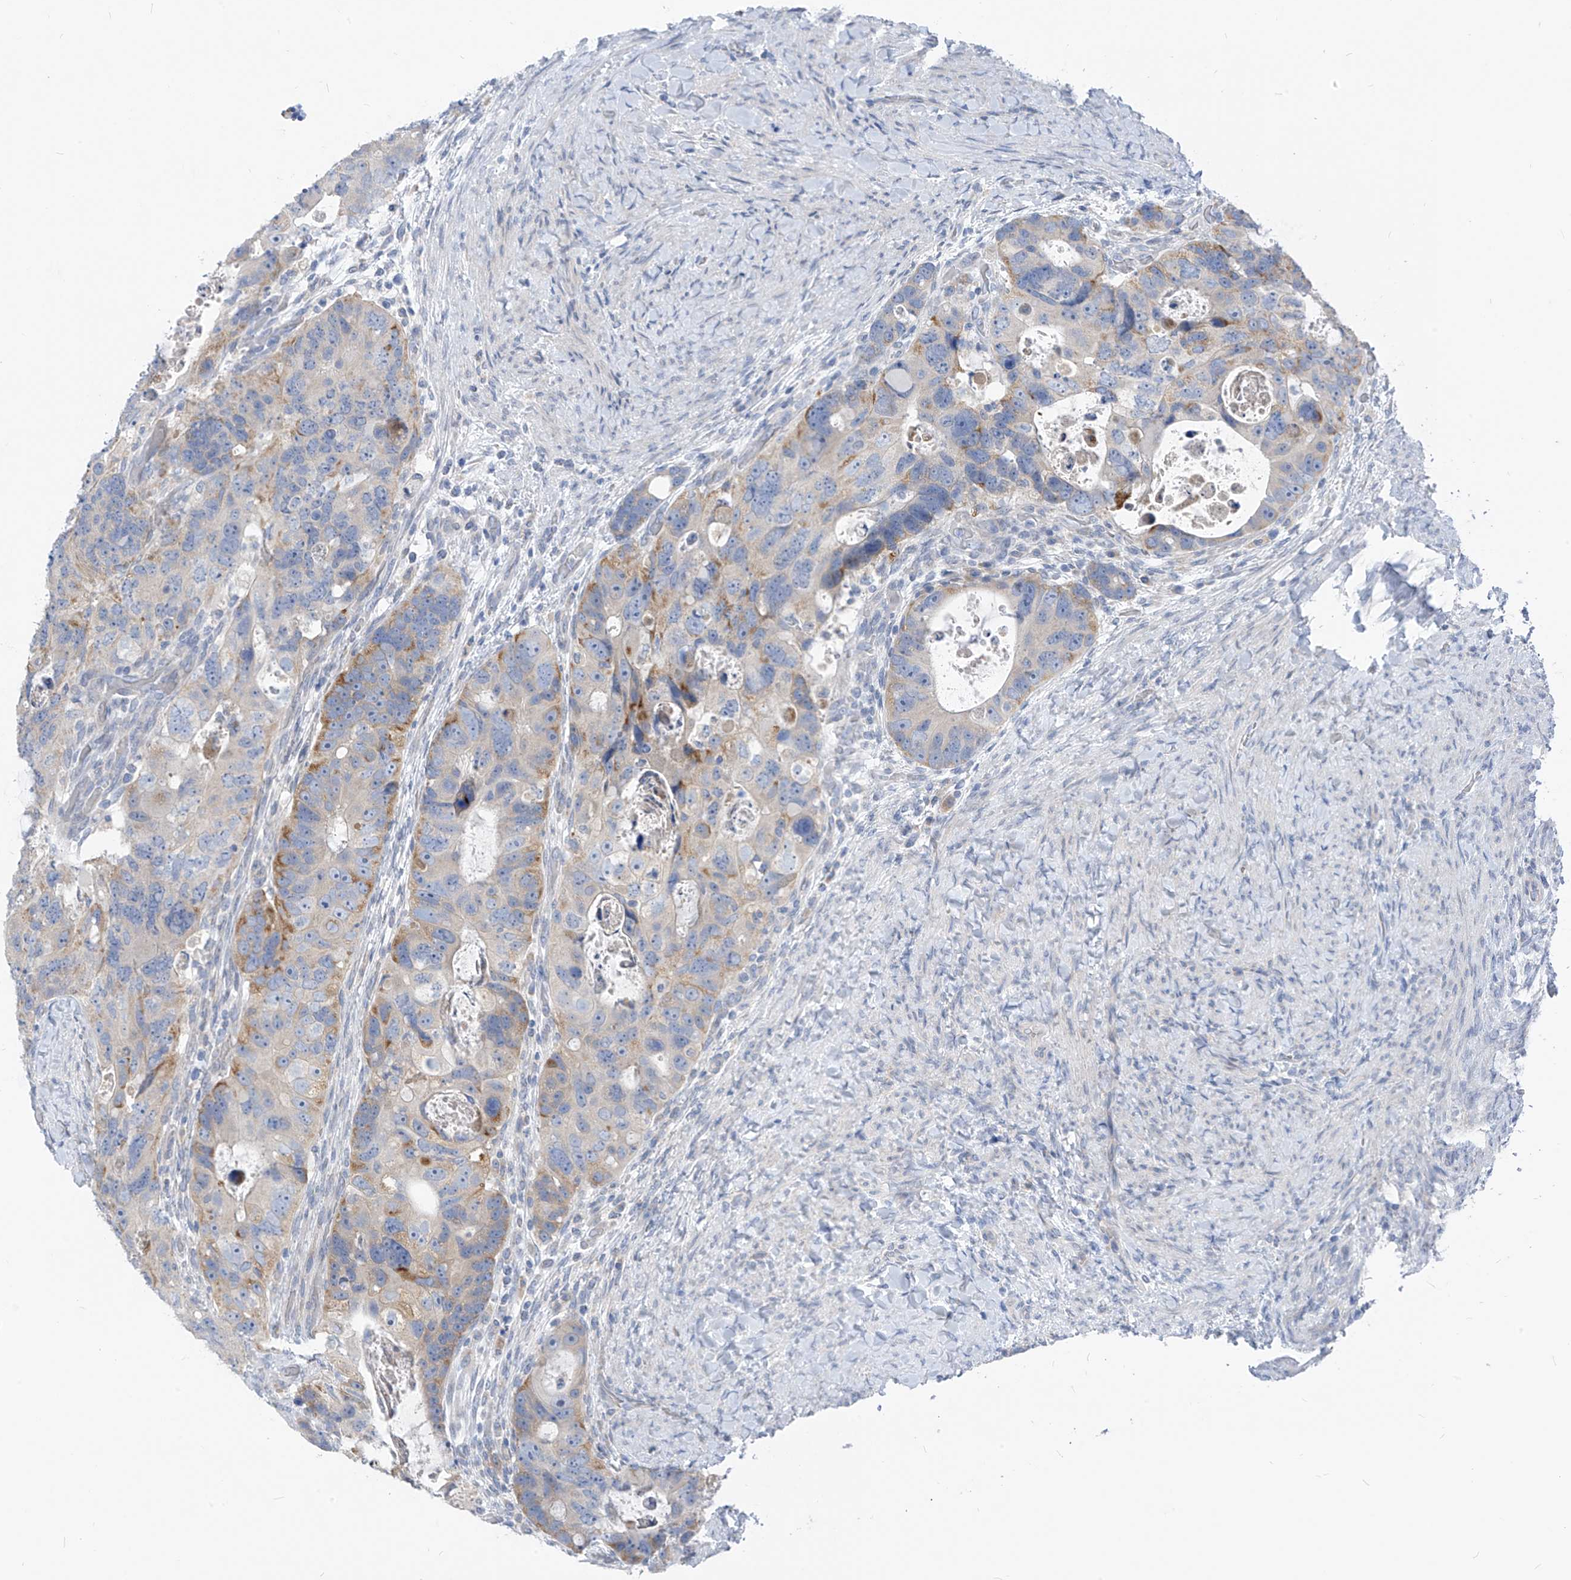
{"staining": {"intensity": "moderate", "quantity": "<25%", "location": "cytoplasmic/membranous"}, "tissue": "colorectal cancer", "cell_type": "Tumor cells", "image_type": "cancer", "snomed": [{"axis": "morphology", "description": "Adenocarcinoma, NOS"}, {"axis": "topography", "description": "Rectum"}], "caption": "This histopathology image reveals IHC staining of colorectal adenocarcinoma, with low moderate cytoplasmic/membranous staining in approximately <25% of tumor cells.", "gene": "LDAH", "patient": {"sex": "male", "age": 59}}